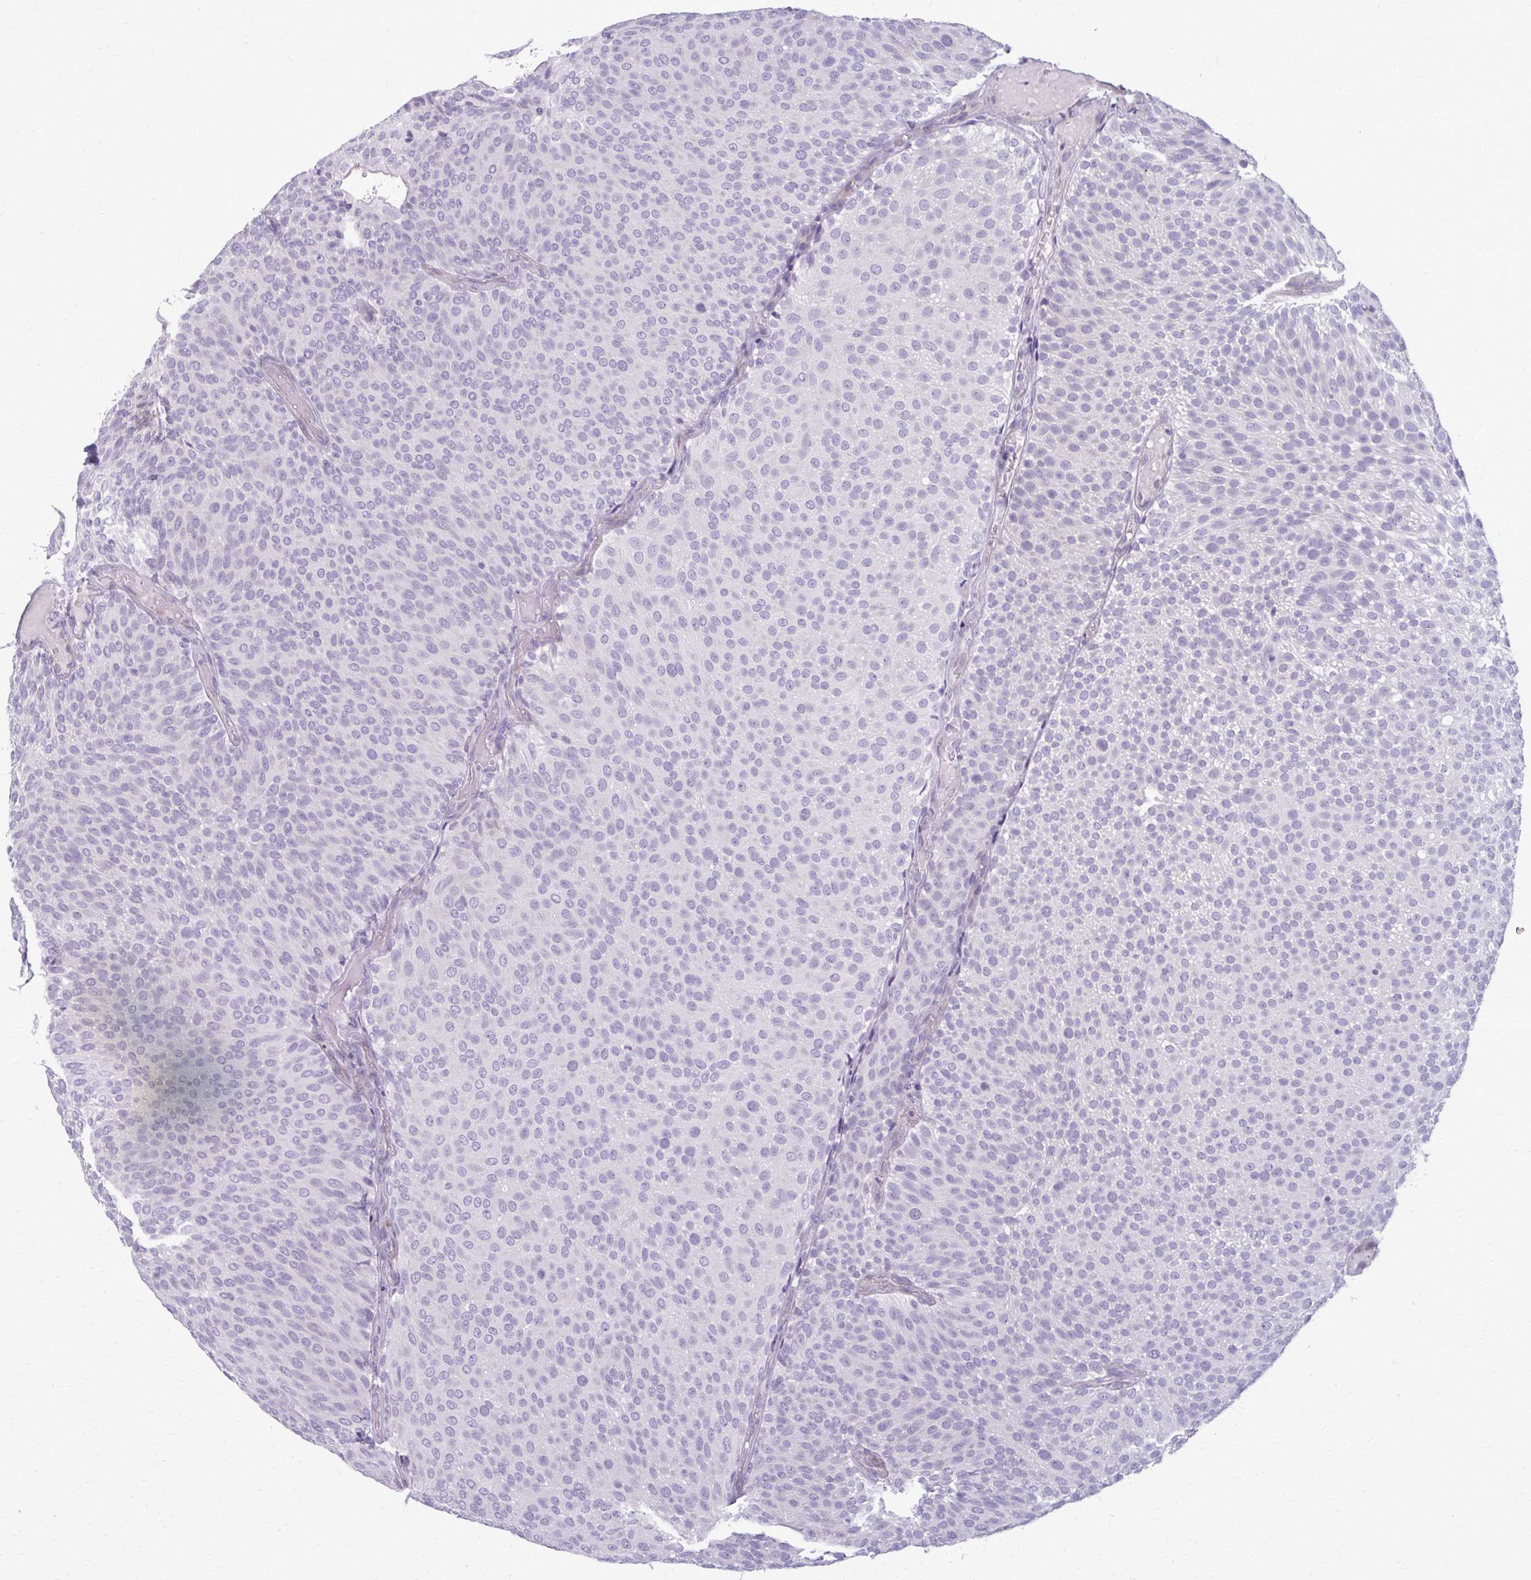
{"staining": {"intensity": "negative", "quantity": "none", "location": "none"}, "tissue": "urothelial cancer", "cell_type": "Tumor cells", "image_type": "cancer", "snomed": [{"axis": "morphology", "description": "Urothelial carcinoma, Low grade"}, {"axis": "topography", "description": "Urinary bladder"}], "caption": "Immunohistochemistry of urothelial cancer exhibits no staining in tumor cells.", "gene": "CASQ2", "patient": {"sex": "male", "age": 78}}